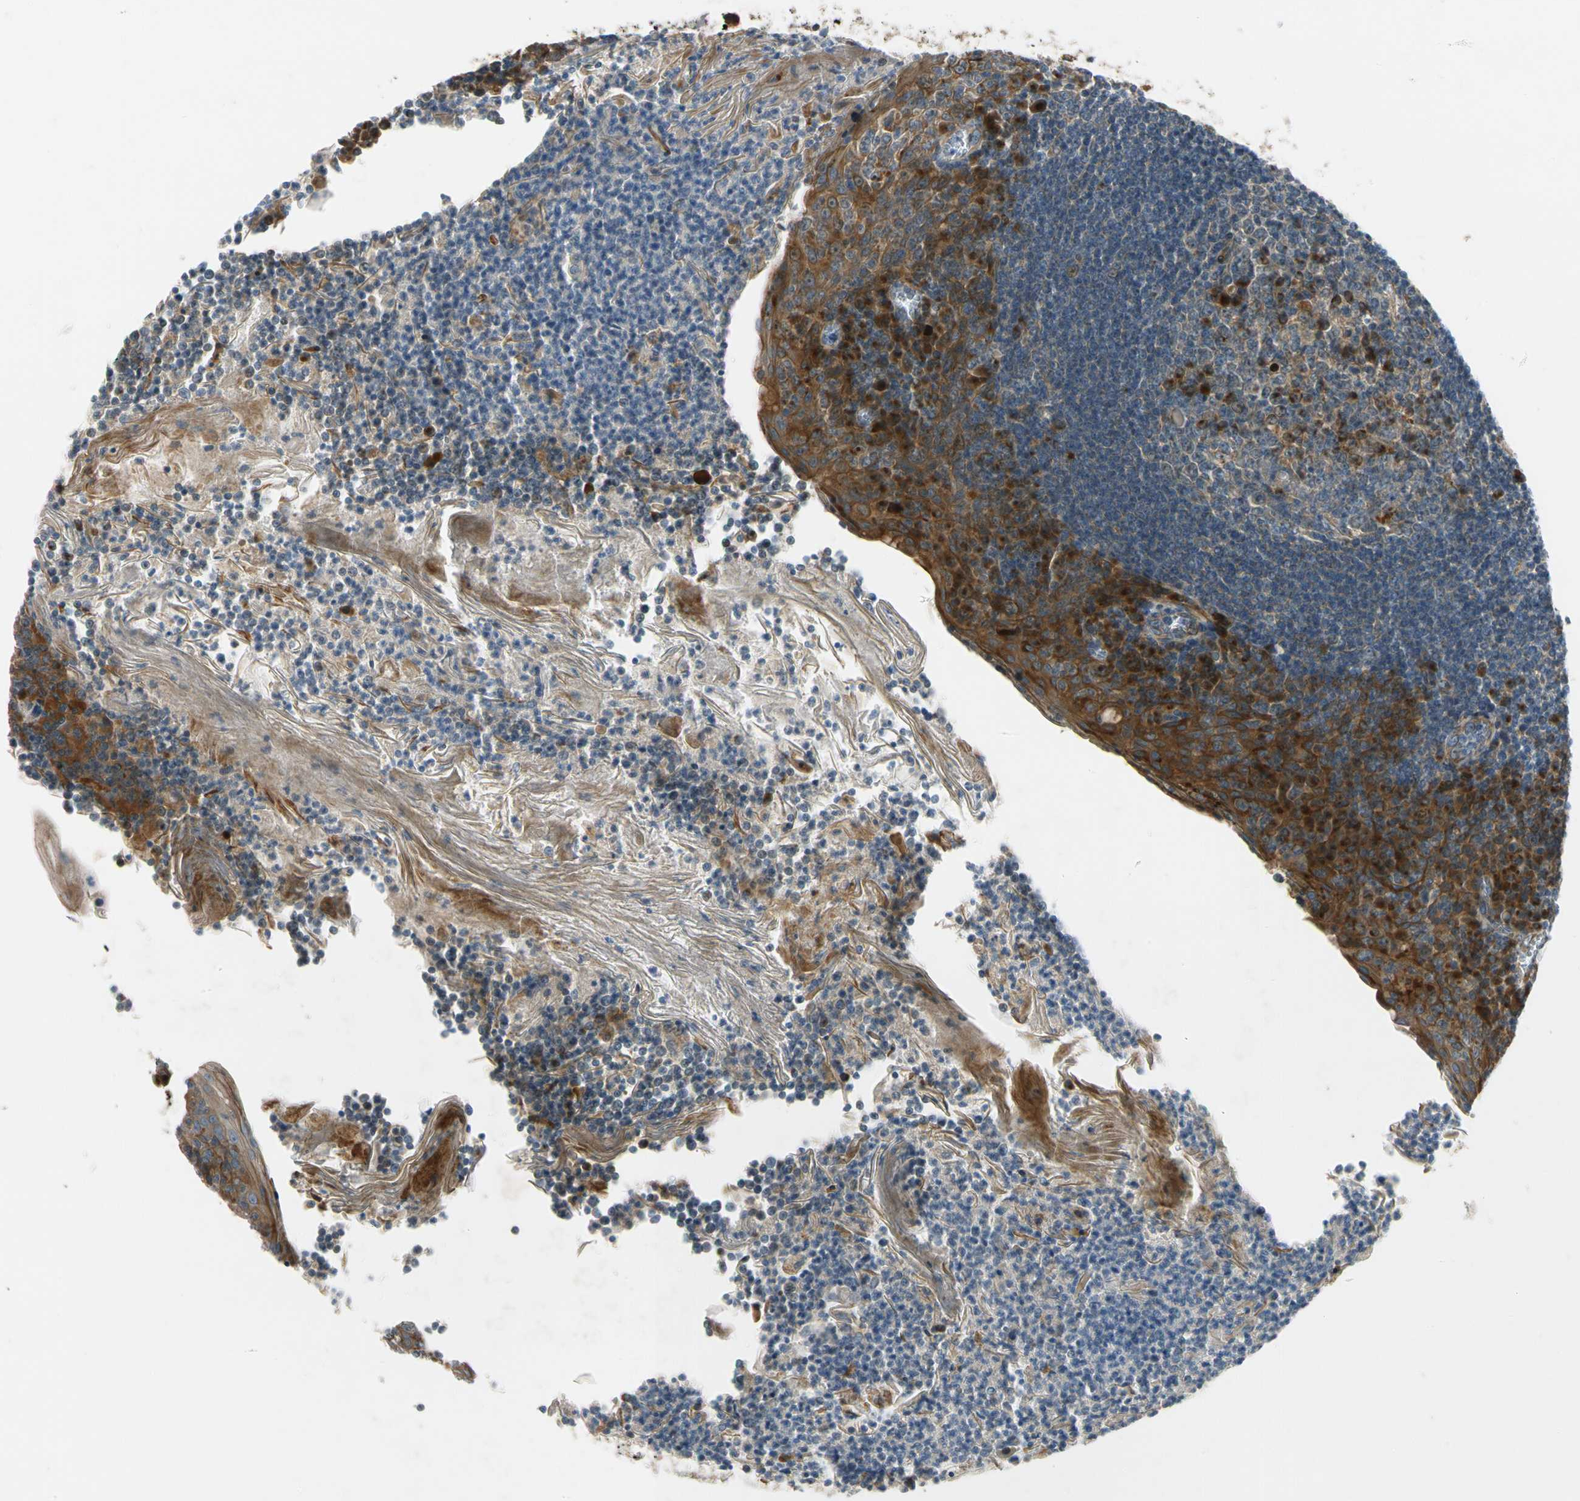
{"staining": {"intensity": "strong", "quantity": "25%-75%", "location": "cytoplasmic/membranous"}, "tissue": "tonsil", "cell_type": "Germinal center cells", "image_type": "normal", "snomed": [{"axis": "morphology", "description": "Normal tissue, NOS"}, {"axis": "topography", "description": "Tonsil"}], "caption": "Immunohistochemistry (IHC) histopathology image of benign tonsil: tonsil stained using IHC shows high levels of strong protein expression localized specifically in the cytoplasmic/membranous of germinal center cells, appearing as a cytoplasmic/membranous brown color.", "gene": "MST1R", "patient": {"sex": "male", "age": 31}}